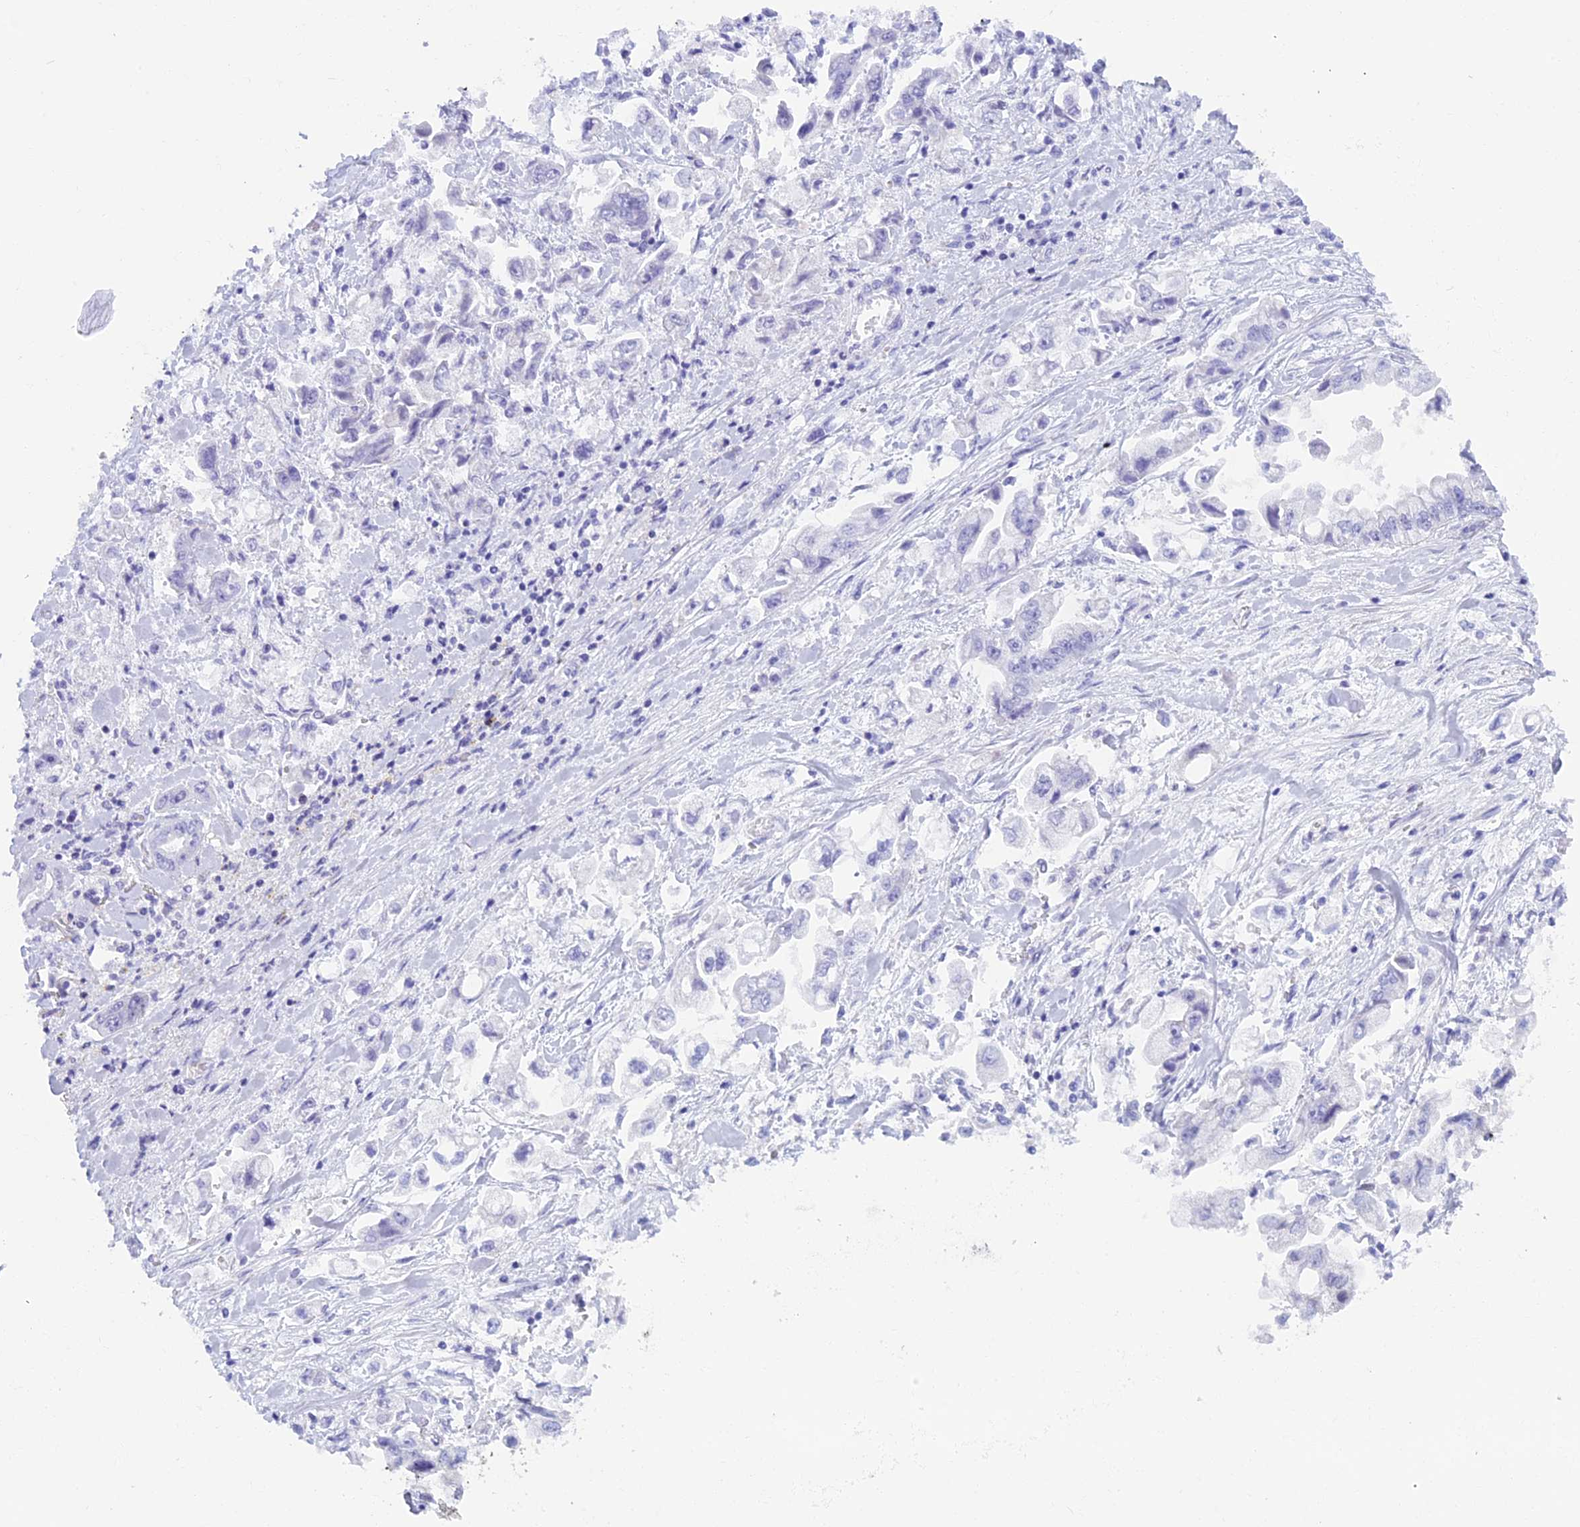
{"staining": {"intensity": "negative", "quantity": "none", "location": "none"}, "tissue": "stomach cancer", "cell_type": "Tumor cells", "image_type": "cancer", "snomed": [{"axis": "morphology", "description": "Adenocarcinoma, NOS"}, {"axis": "topography", "description": "Stomach"}], "caption": "An immunohistochemistry micrograph of stomach cancer (adenocarcinoma) is shown. There is no staining in tumor cells of stomach cancer (adenocarcinoma).", "gene": "KCTD21", "patient": {"sex": "male", "age": 62}}